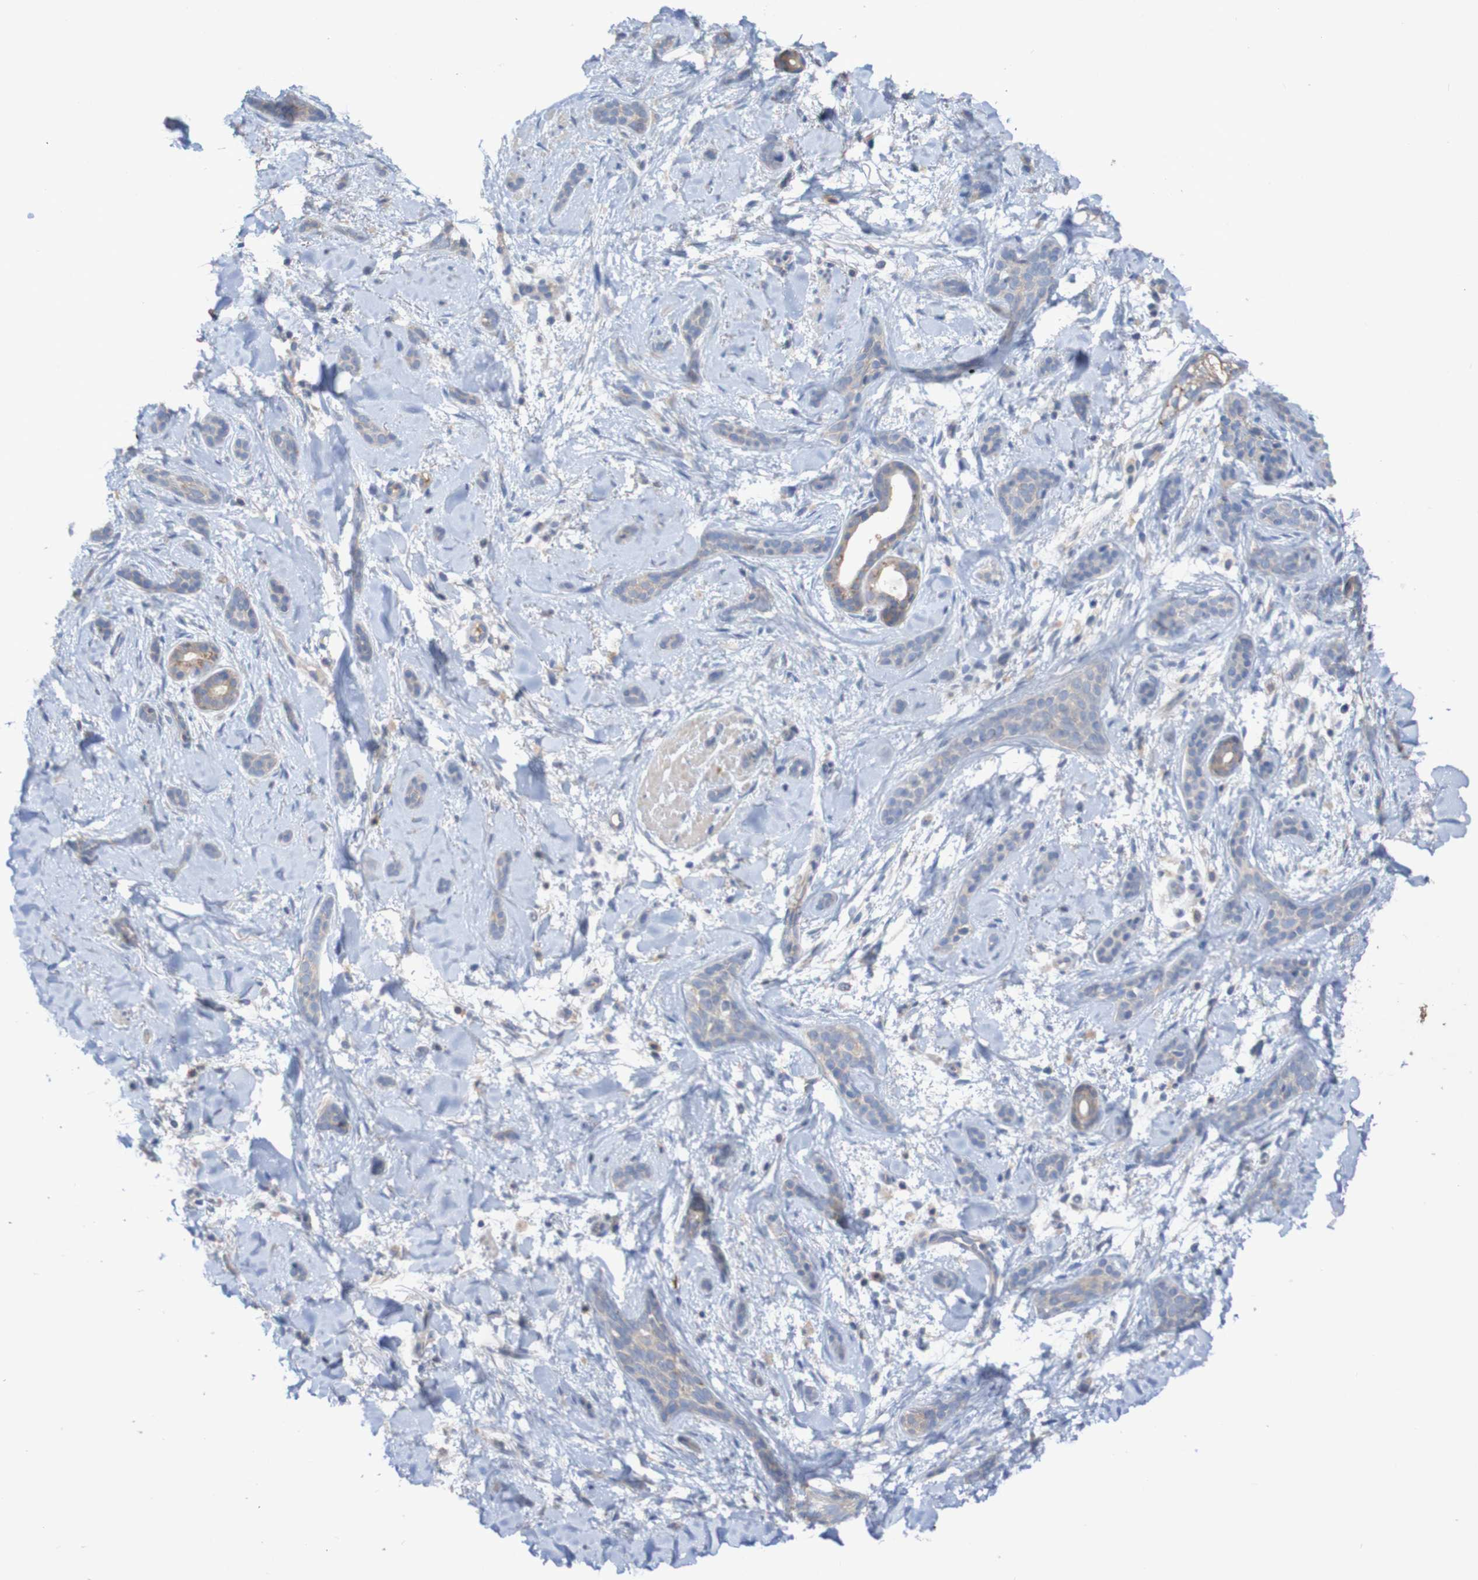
{"staining": {"intensity": "weak", "quantity": "<25%", "location": "cytoplasmic/membranous"}, "tissue": "skin cancer", "cell_type": "Tumor cells", "image_type": "cancer", "snomed": [{"axis": "morphology", "description": "Basal cell carcinoma"}, {"axis": "morphology", "description": "Adnexal tumor, benign"}, {"axis": "topography", "description": "Skin"}], "caption": "Immunohistochemistry of basal cell carcinoma (skin) displays no expression in tumor cells.", "gene": "PHYH", "patient": {"sex": "female", "age": 42}}